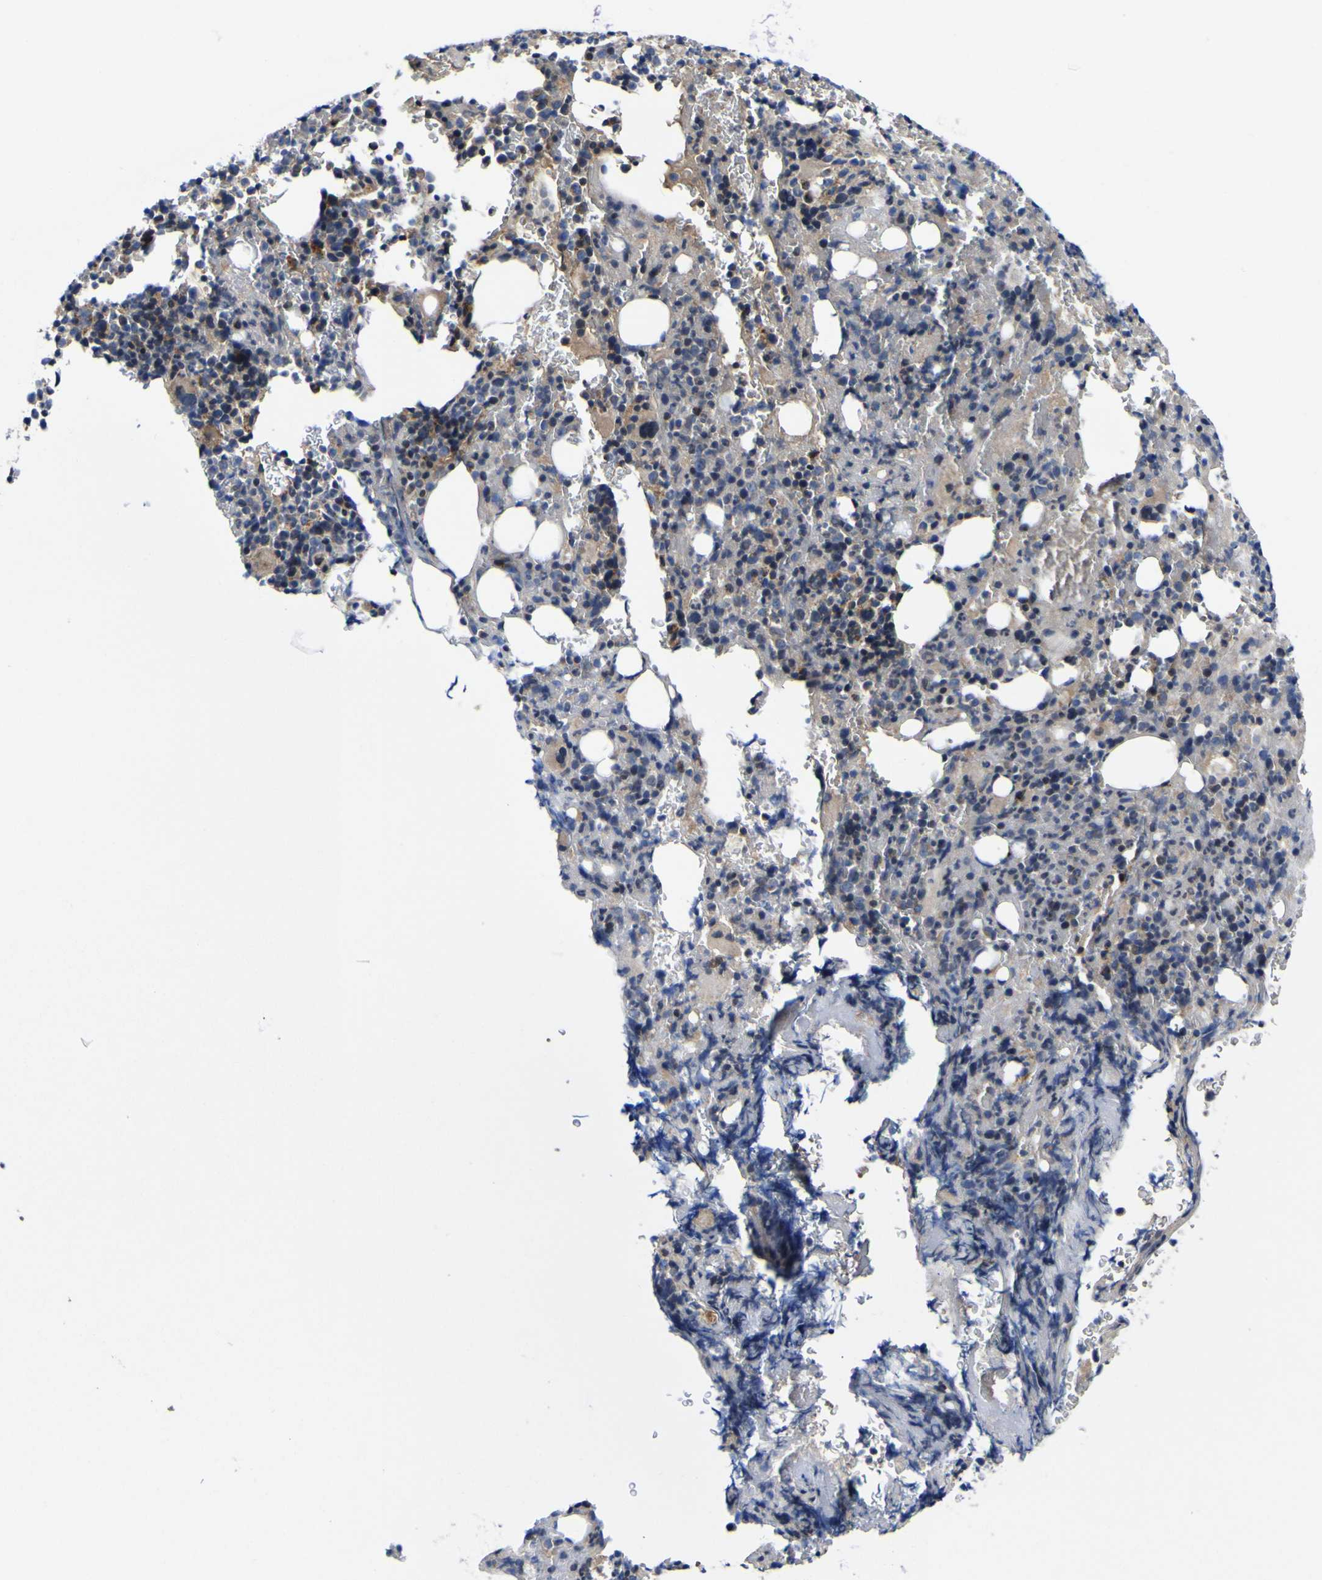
{"staining": {"intensity": "weak", "quantity": "<25%", "location": "cytoplasmic/membranous"}, "tissue": "bone marrow", "cell_type": "Hematopoietic cells", "image_type": "normal", "snomed": [{"axis": "morphology", "description": "Normal tissue, NOS"}, {"axis": "morphology", "description": "Inflammation, NOS"}, {"axis": "topography", "description": "Bone marrow"}], "caption": "Photomicrograph shows no protein staining in hematopoietic cells of normal bone marrow. Brightfield microscopy of IHC stained with DAB (brown) and hematoxylin (blue), captured at high magnification.", "gene": "CCDC90B", "patient": {"sex": "male", "age": 72}}